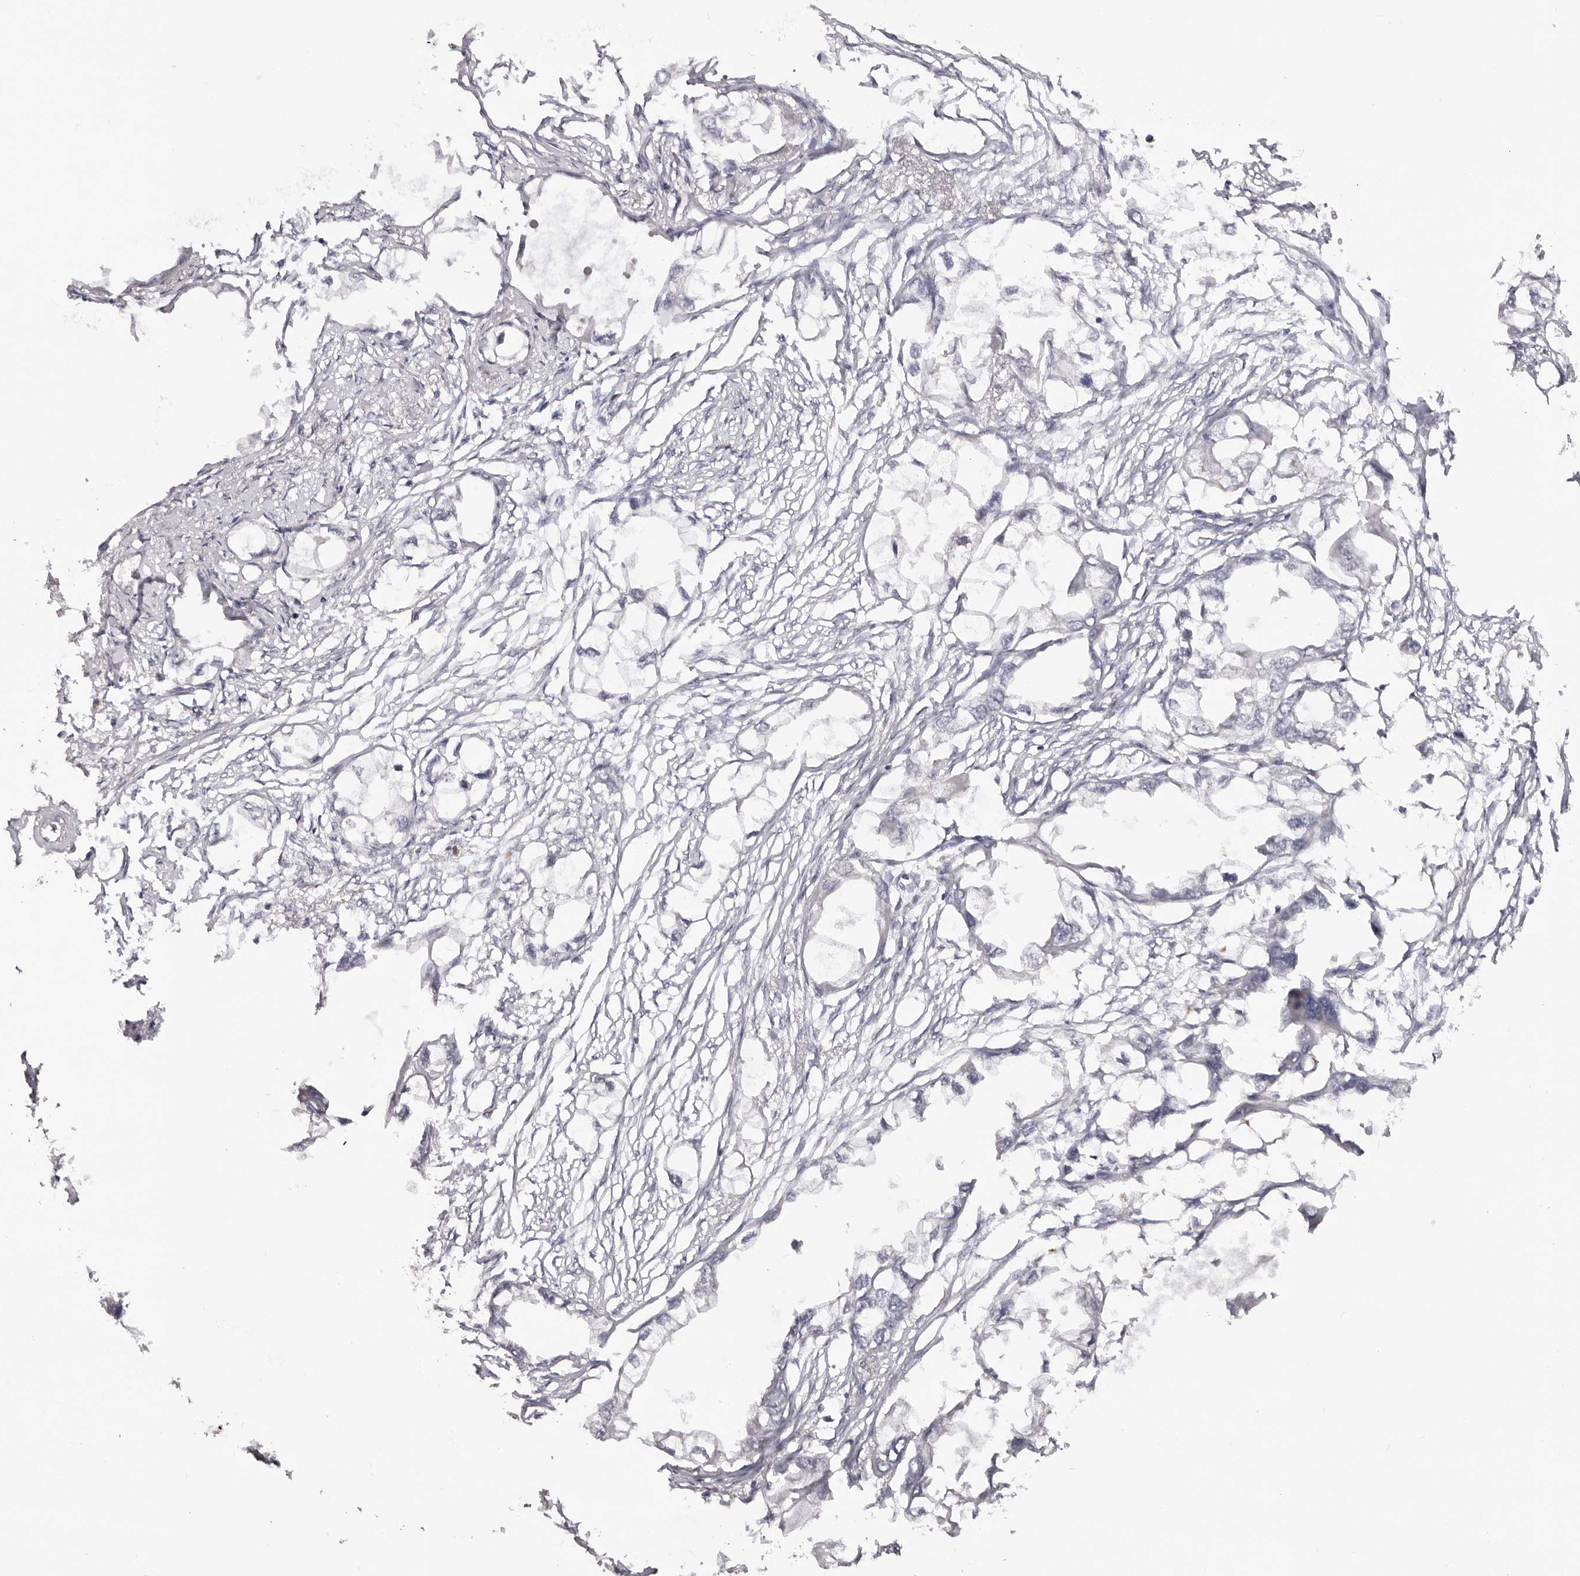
{"staining": {"intensity": "negative", "quantity": "none", "location": "none"}, "tissue": "endometrial cancer", "cell_type": "Tumor cells", "image_type": "cancer", "snomed": [{"axis": "morphology", "description": "Adenocarcinoma, NOS"}, {"axis": "morphology", "description": "Adenocarcinoma, metastatic, NOS"}, {"axis": "topography", "description": "Adipose tissue"}, {"axis": "topography", "description": "Endometrium"}], "caption": "Tumor cells show no significant positivity in adenocarcinoma (endometrial). The staining is performed using DAB brown chromogen with nuclei counter-stained in using hematoxylin.", "gene": "CCDC190", "patient": {"sex": "female", "age": 67}}